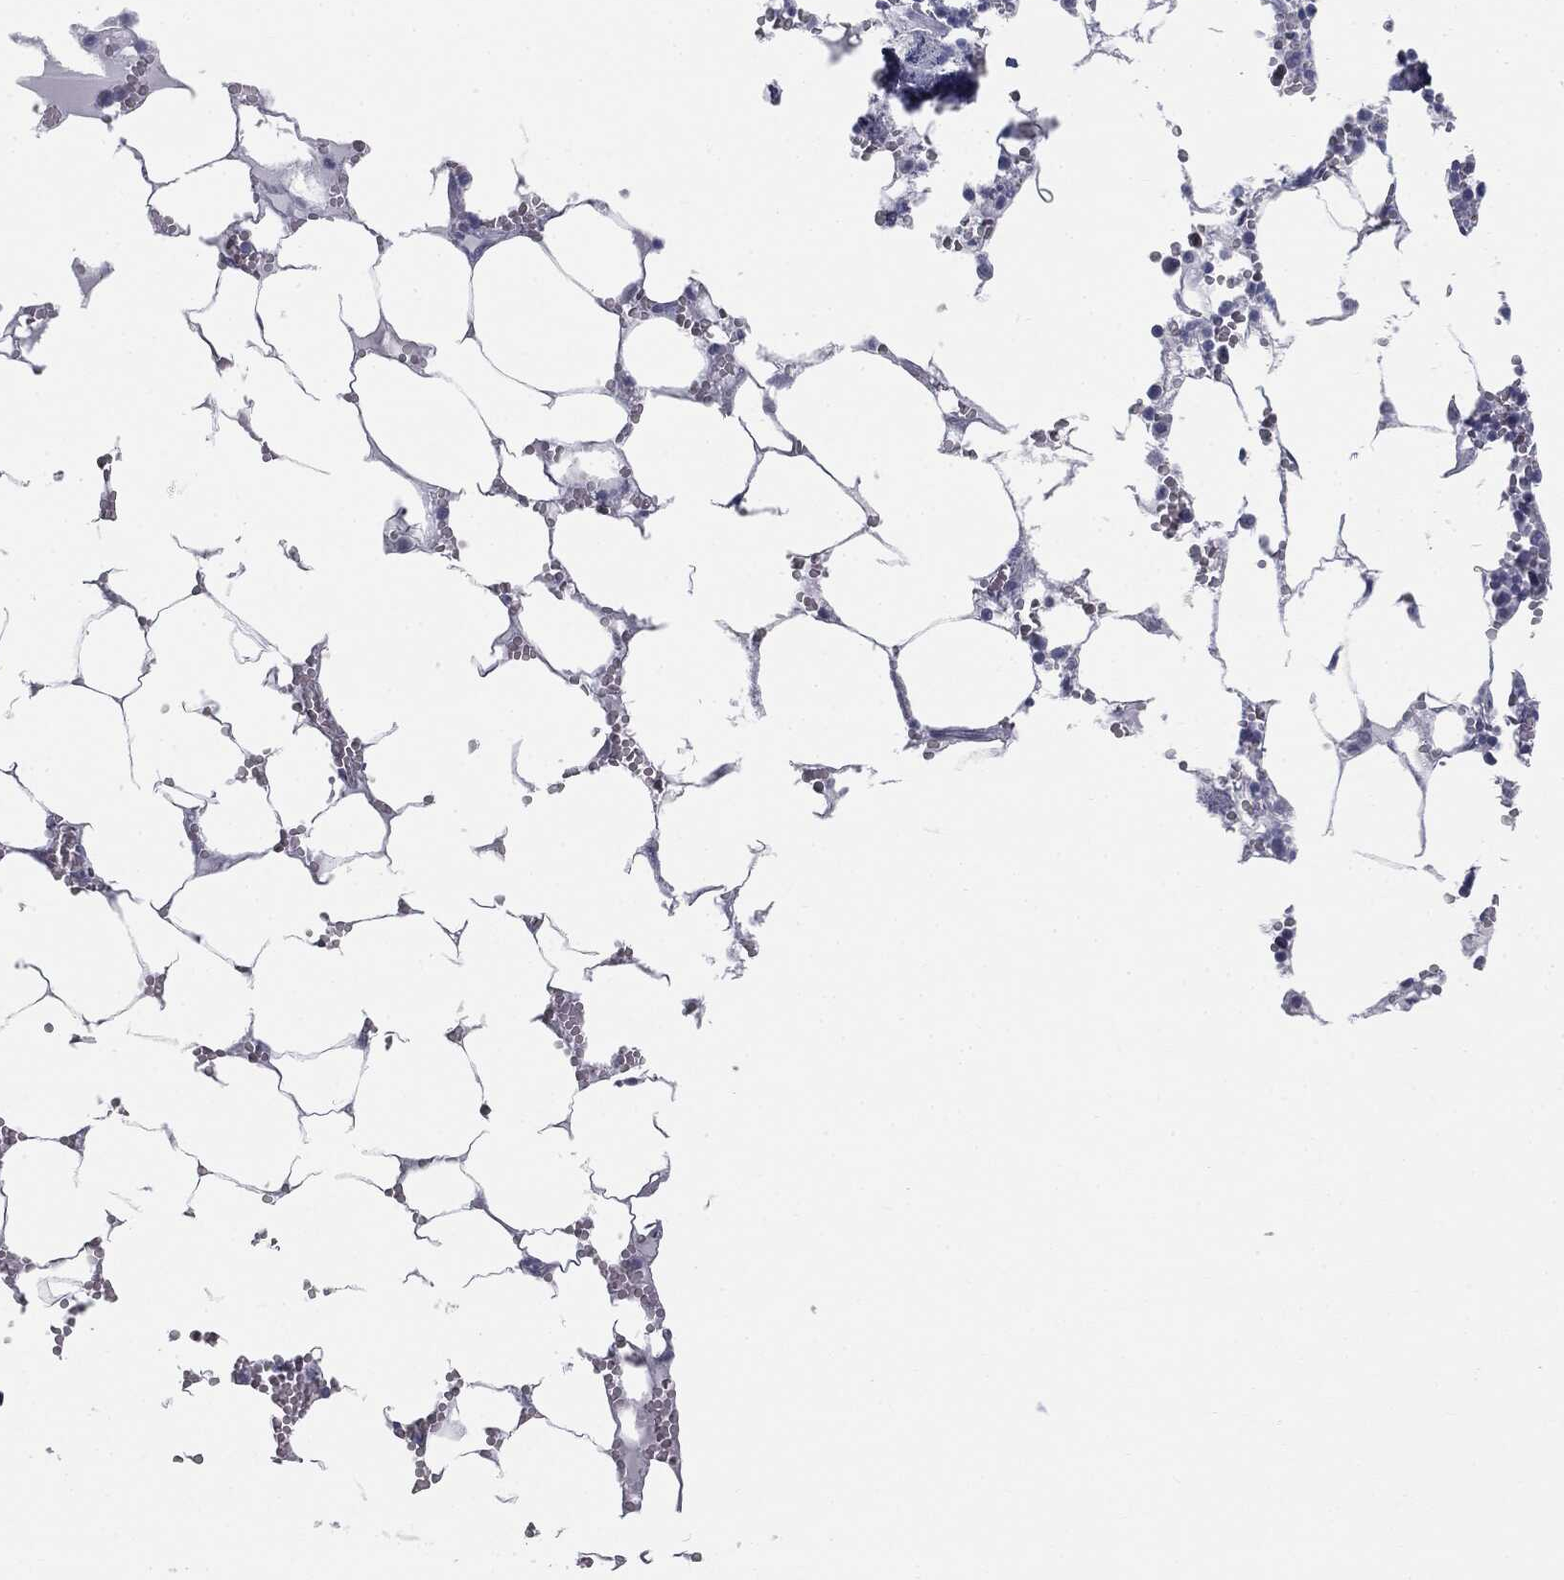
{"staining": {"intensity": "negative", "quantity": "none", "location": "none"}, "tissue": "bone marrow", "cell_type": "Hematopoietic cells", "image_type": "normal", "snomed": [{"axis": "morphology", "description": "Normal tissue, NOS"}, {"axis": "topography", "description": "Bone marrow"}], "caption": "Immunohistochemistry micrograph of normal bone marrow stained for a protein (brown), which shows no positivity in hematopoietic cells.", "gene": "TPO", "patient": {"sex": "female", "age": 64}}